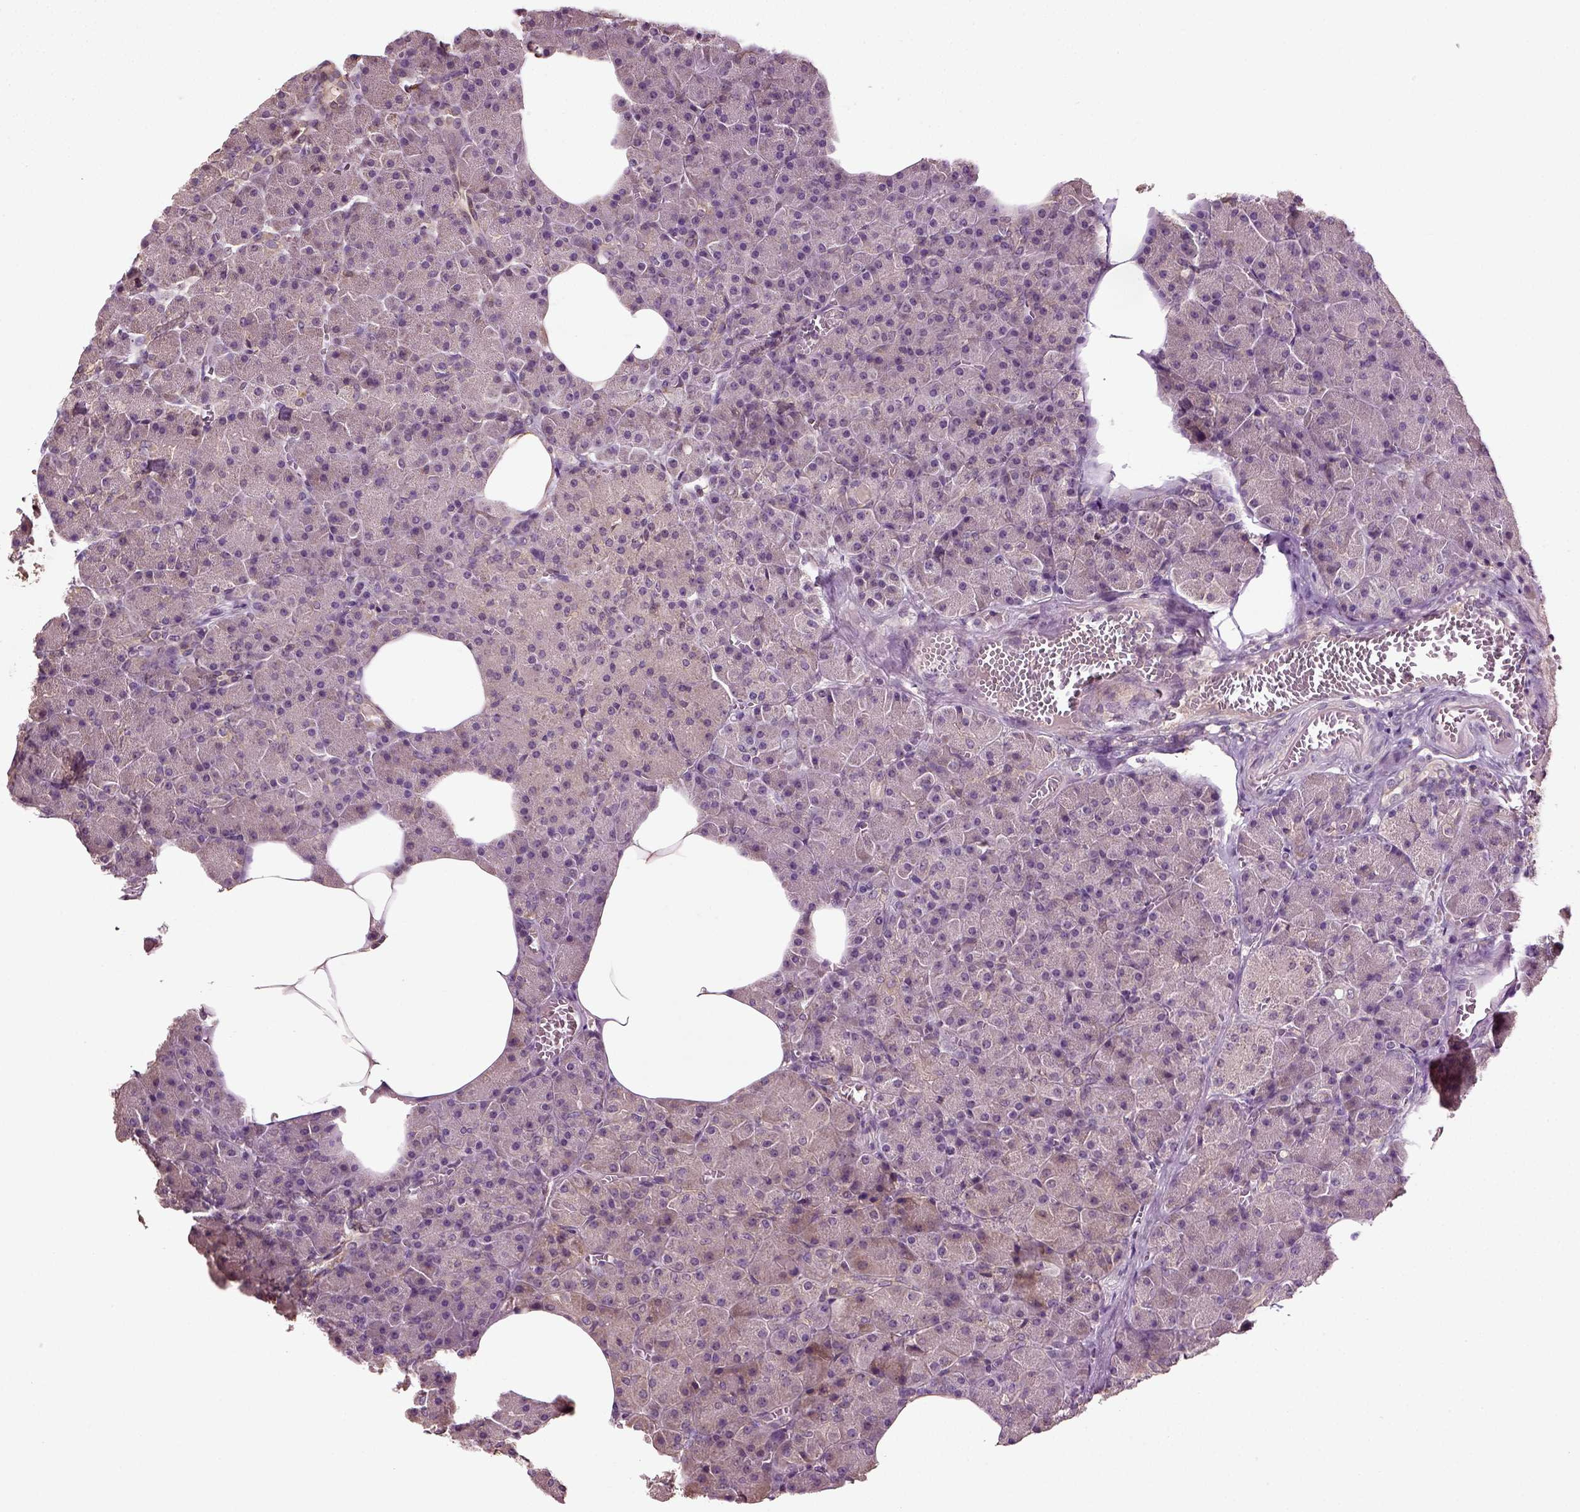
{"staining": {"intensity": "negative", "quantity": "none", "location": "none"}, "tissue": "pancreas", "cell_type": "Exocrine glandular cells", "image_type": "normal", "snomed": [{"axis": "morphology", "description": "Normal tissue, NOS"}, {"axis": "topography", "description": "Pancreas"}], "caption": "IHC photomicrograph of benign pancreas: pancreas stained with DAB (3,3'-diaminobenzidine) displays no significant protein positivity in exocrine glandular cells.", "gene": "ERV3", "patient": {"sex": "female", "age": 45}}